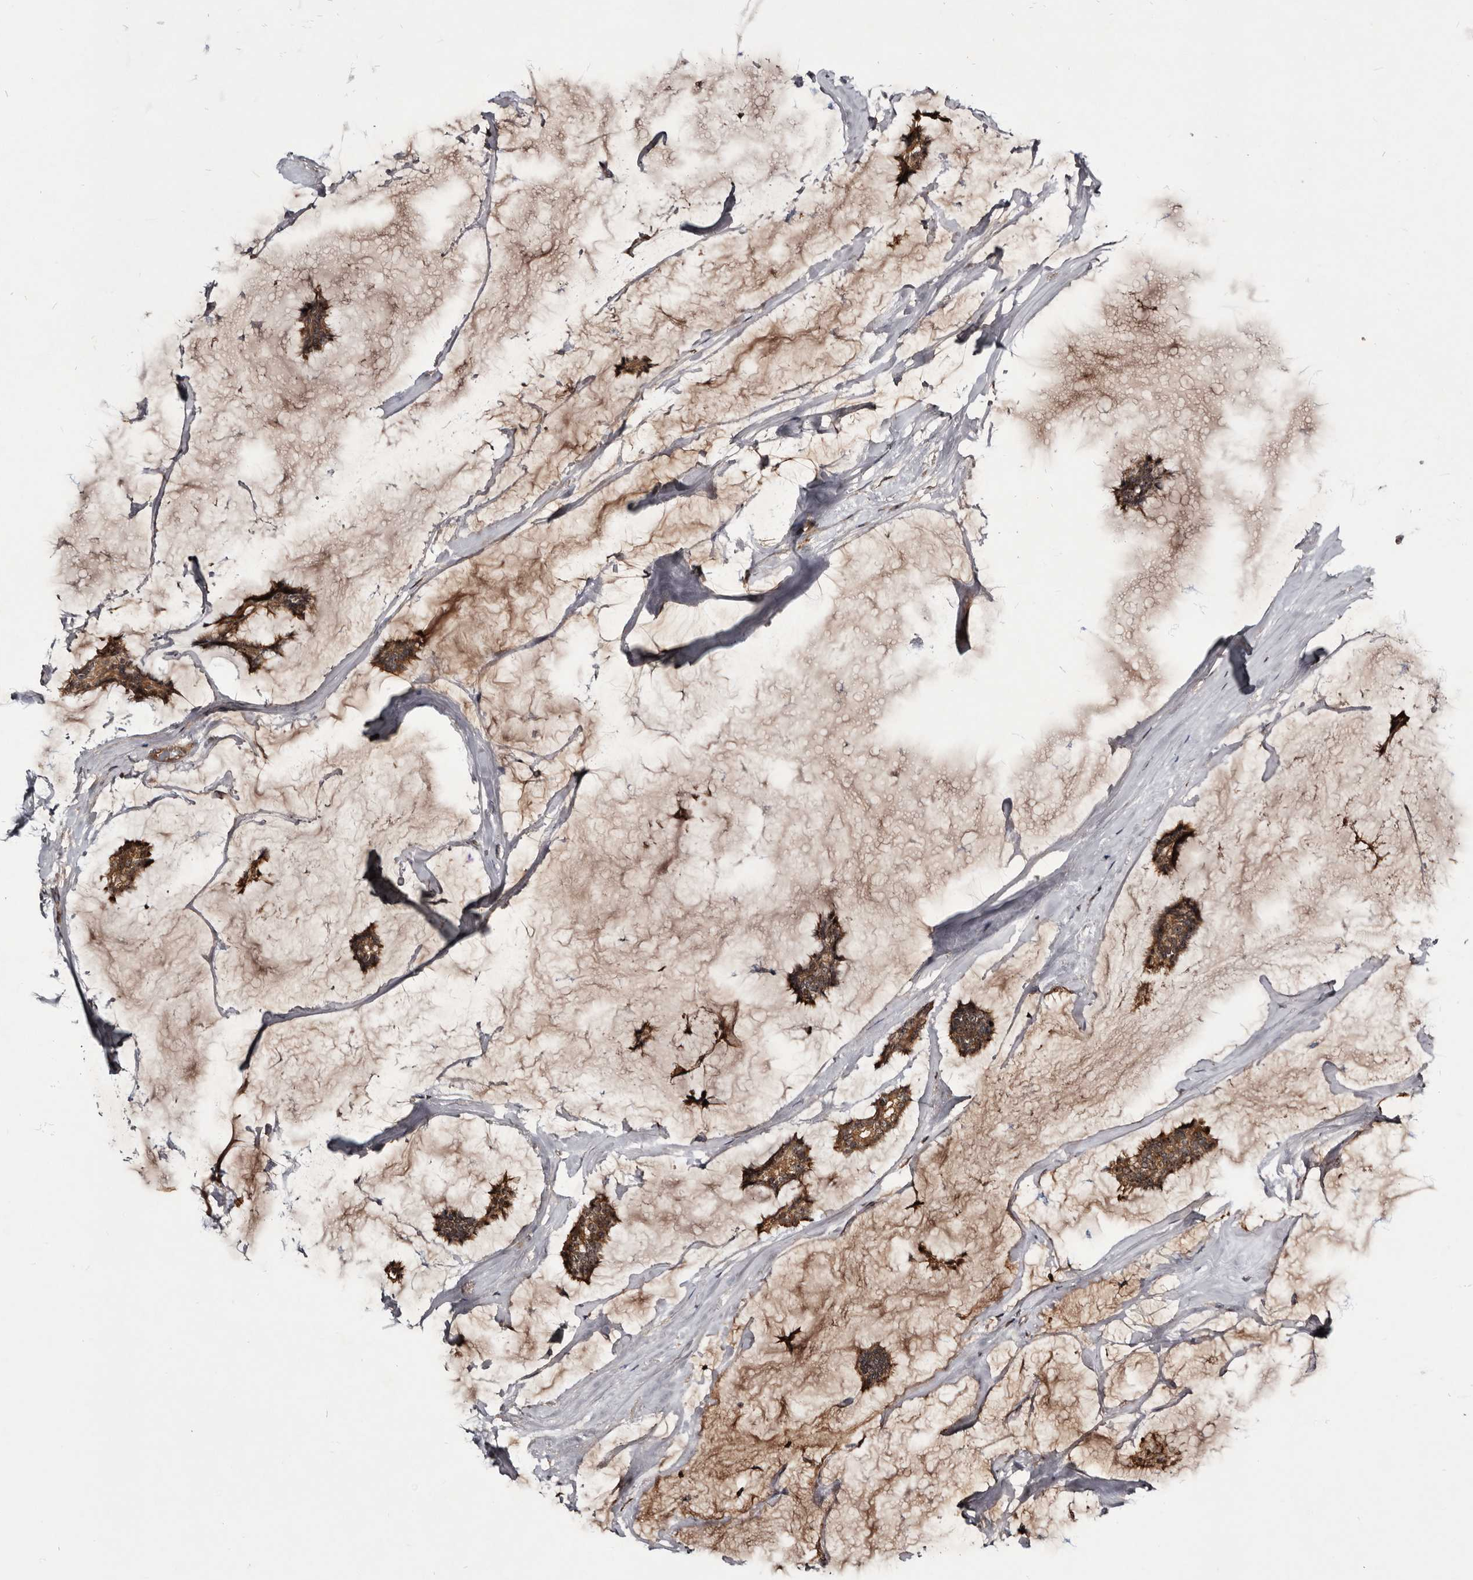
{"staining": {"intensity": "moderate", "quantity": ">75%", "location": "cytoplasmic/membranous,nuclear"}, "tissue": "breast cancer", "cell_type": "Tumor cells", "image_type": "cancer", "snomed": [{"axis": "morphology", "description": "Duct carcinoma"}, {"axis": "topography", "description": "Breast"}], "caption": "A histopathology image of breast infiltrating ductal carcinoma stained for a protein exhibits moderate cytoplasmic/membranous and nuclear brown staining in tumor cells.", "gene": "TTC39A", "patient": {"sex": "female", "age": 93}}